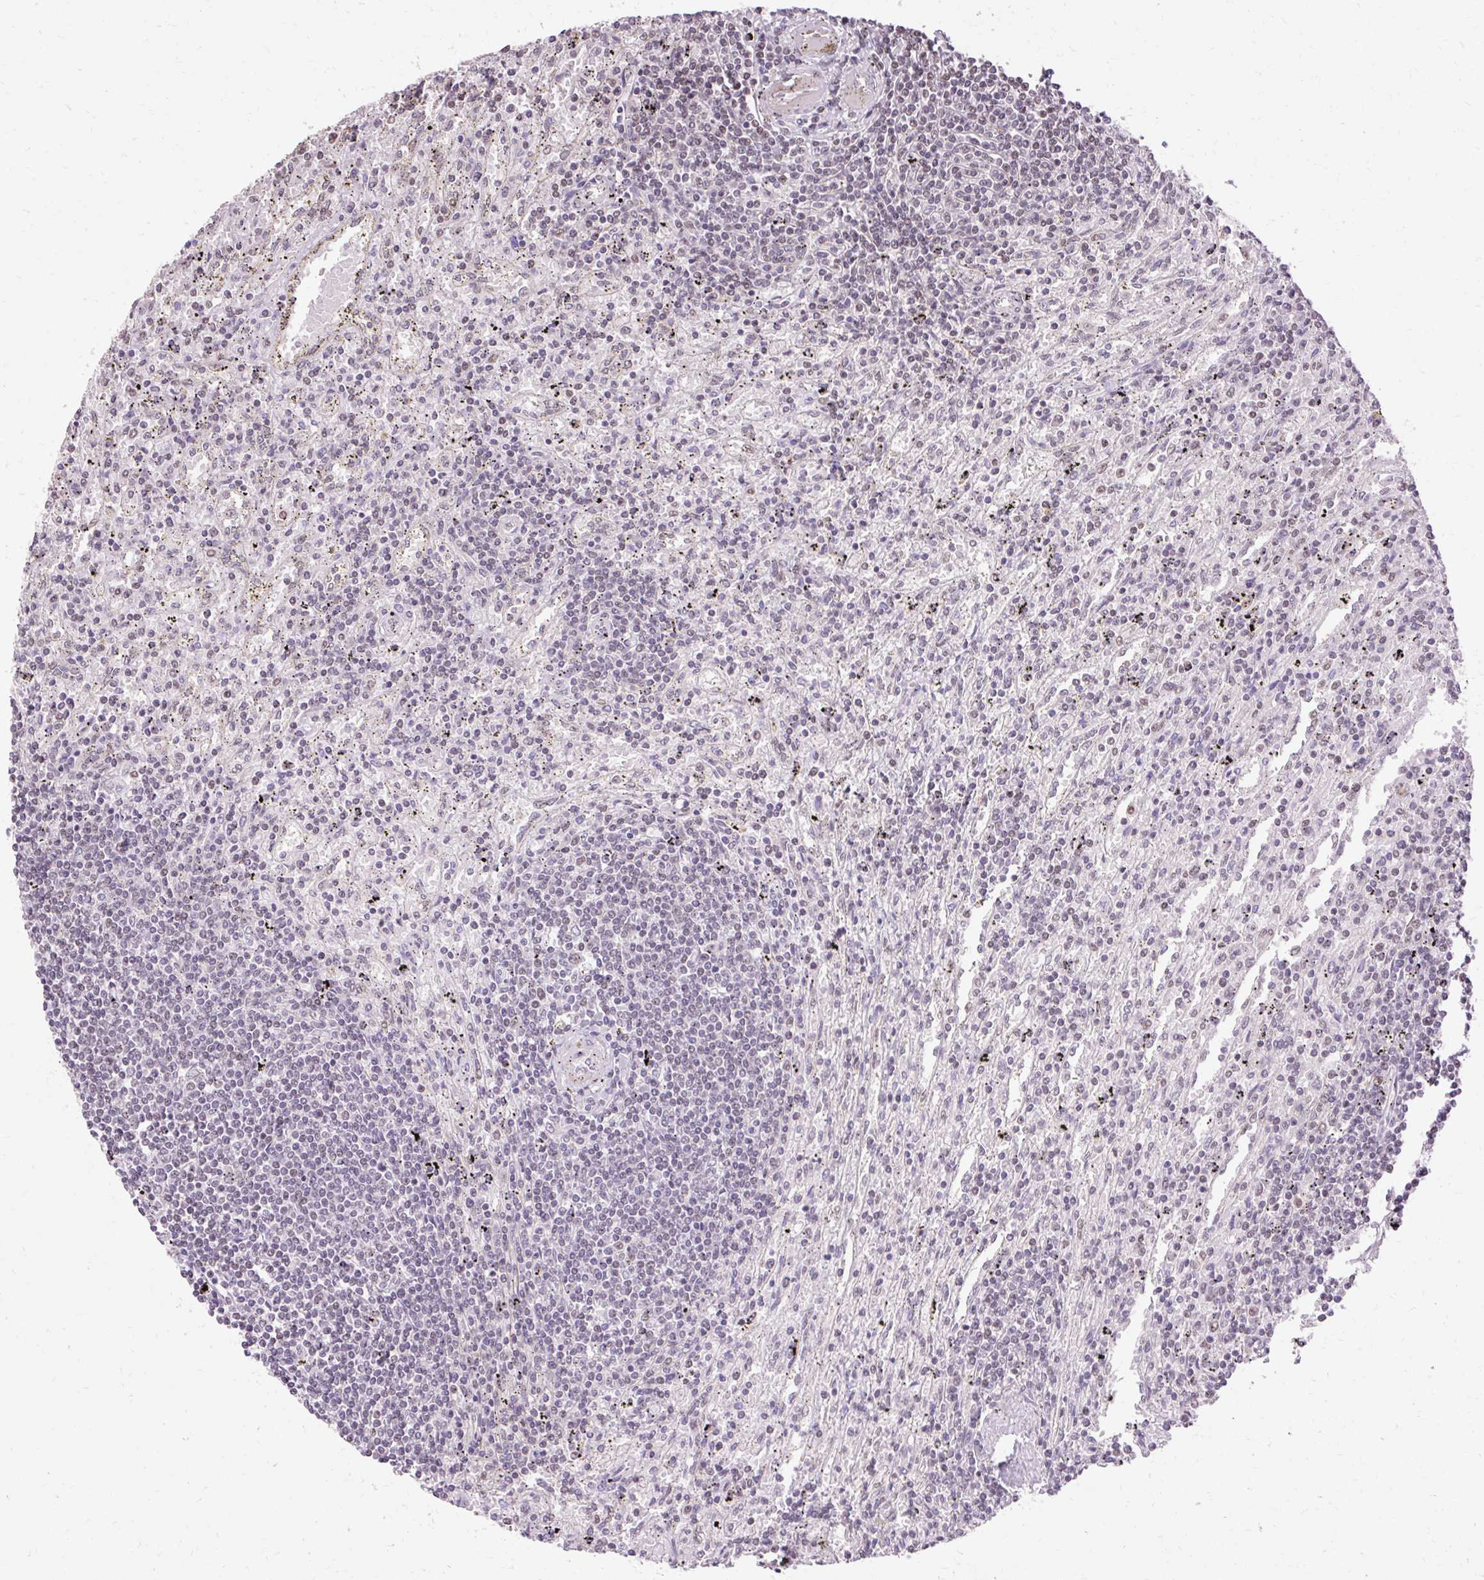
{"staining": {"intensity": "negative", "quantity": "none", "location": "none"}, "tissue": "lymphoma", "cell_type": "Tumor cells", "image_type": "cancer", "snomed": [{"axis": "morphology", "description": "Malignant lymphoma, non-Hodgkin's type, Low grade"}, {"axis": "topography", "description": "Spleen"}], "caption": "High magnification brightfield microscopy of low-grade malignant lymphoma, non-Hodgkin's type stained with DAB (3,3'-diaminobenzidine) (brown) and counterstained with hematoxylin (blue): tumor cells show no significant expression.", "gene": "NPIPB12", "patient": {"sex": "male", "age": 76}}